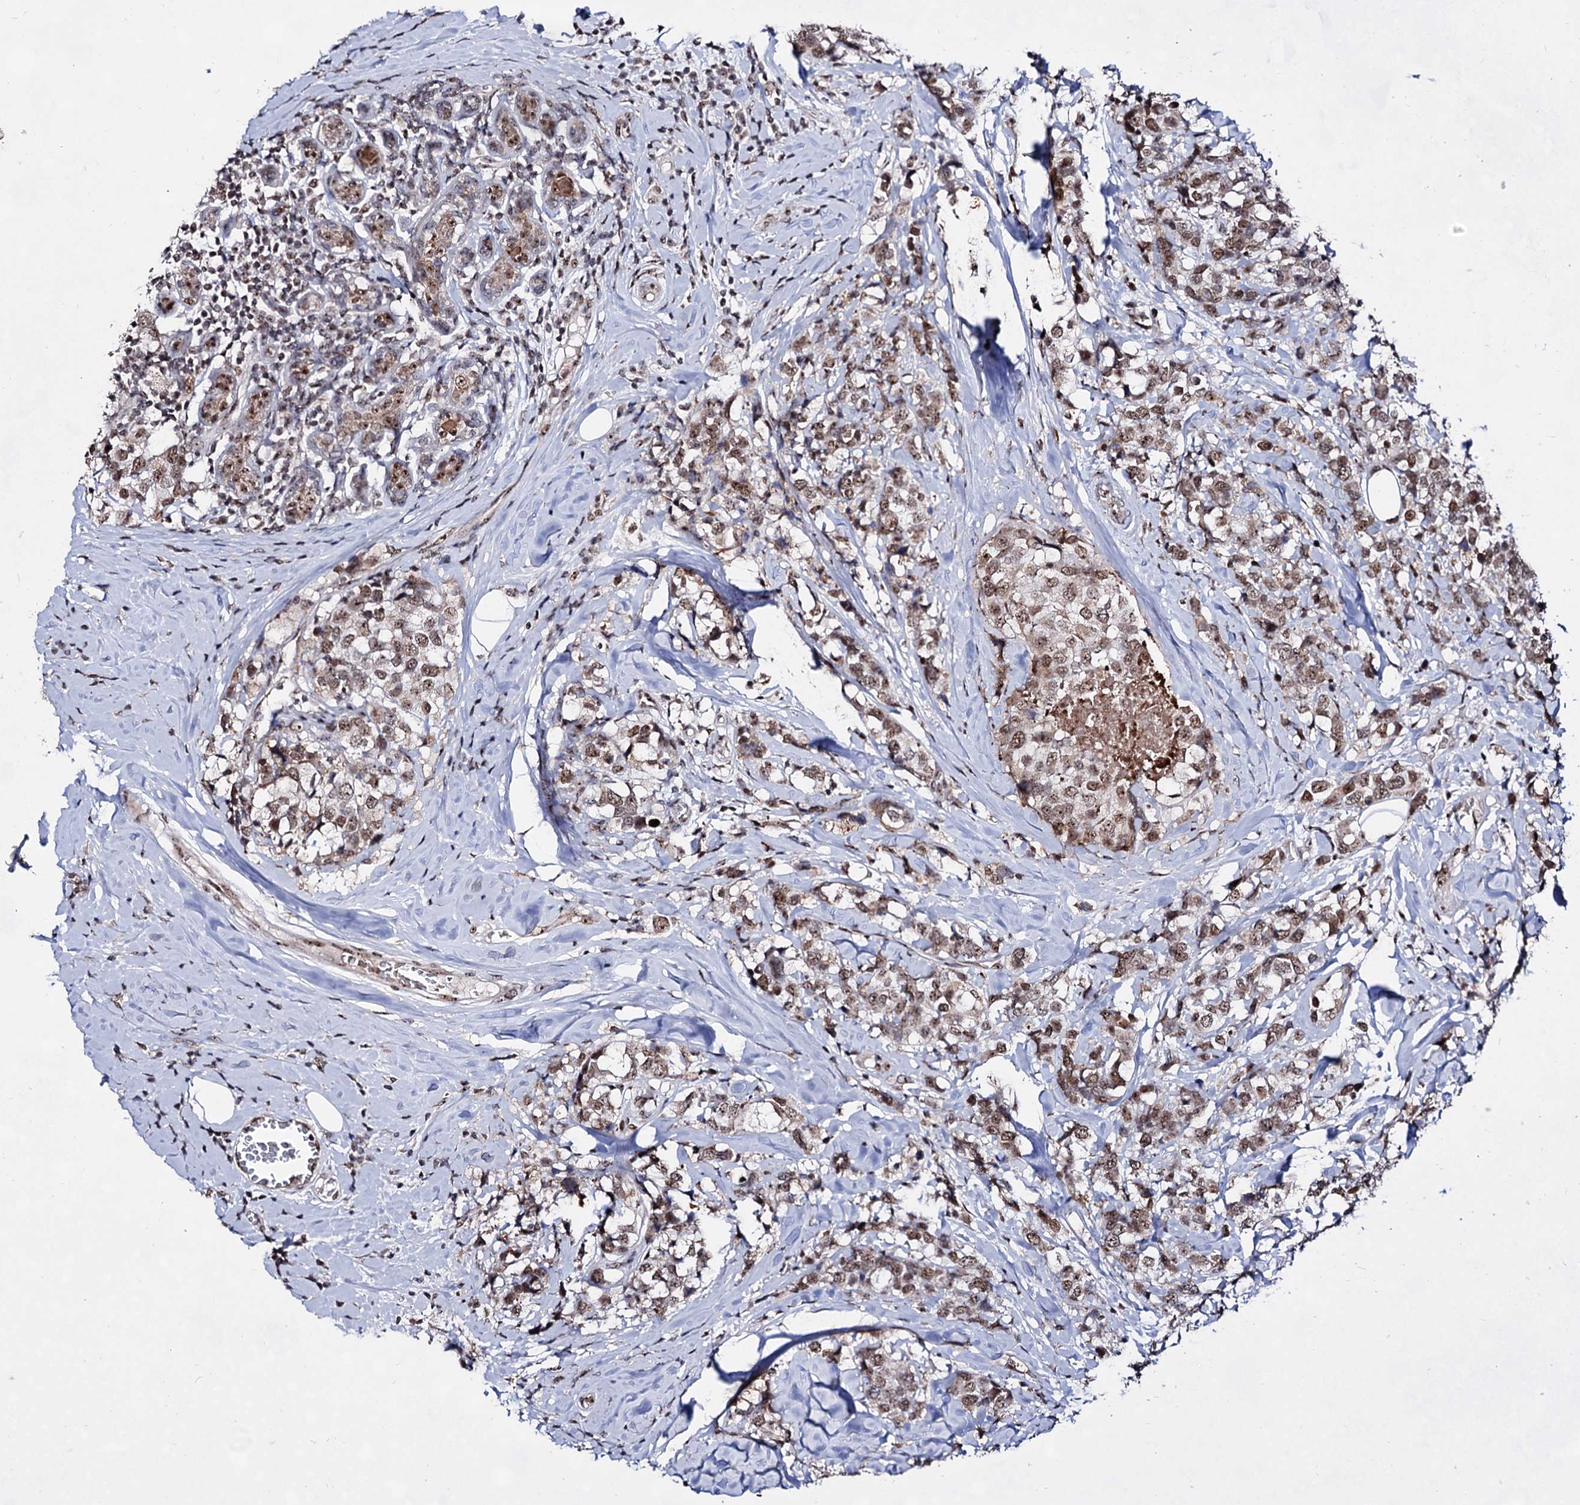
{"staining": {"intensity": "moderate", "quantity": ">75%", "location": "nuclear"}, "tissue": "breast cancer", "cell_type": "Tumor cells", "image_type": "cancer", "snomed": [{"axis": "morphology", "description": "Lobular carcinoma"}, {"axis": "topography", "description": "Breast"}], "caption": "Immunohistochemical staining of breast cancer reveals medium levels of moderate nuclear protein staining in about >75% of tumor cells. The protein is stained brown, and the nuclei are stained in blue (DAB IHC with brightfield microscopy, high magnification).", "gene": "EXOSC10", "patient": {"sex": "female", "age": 59}}